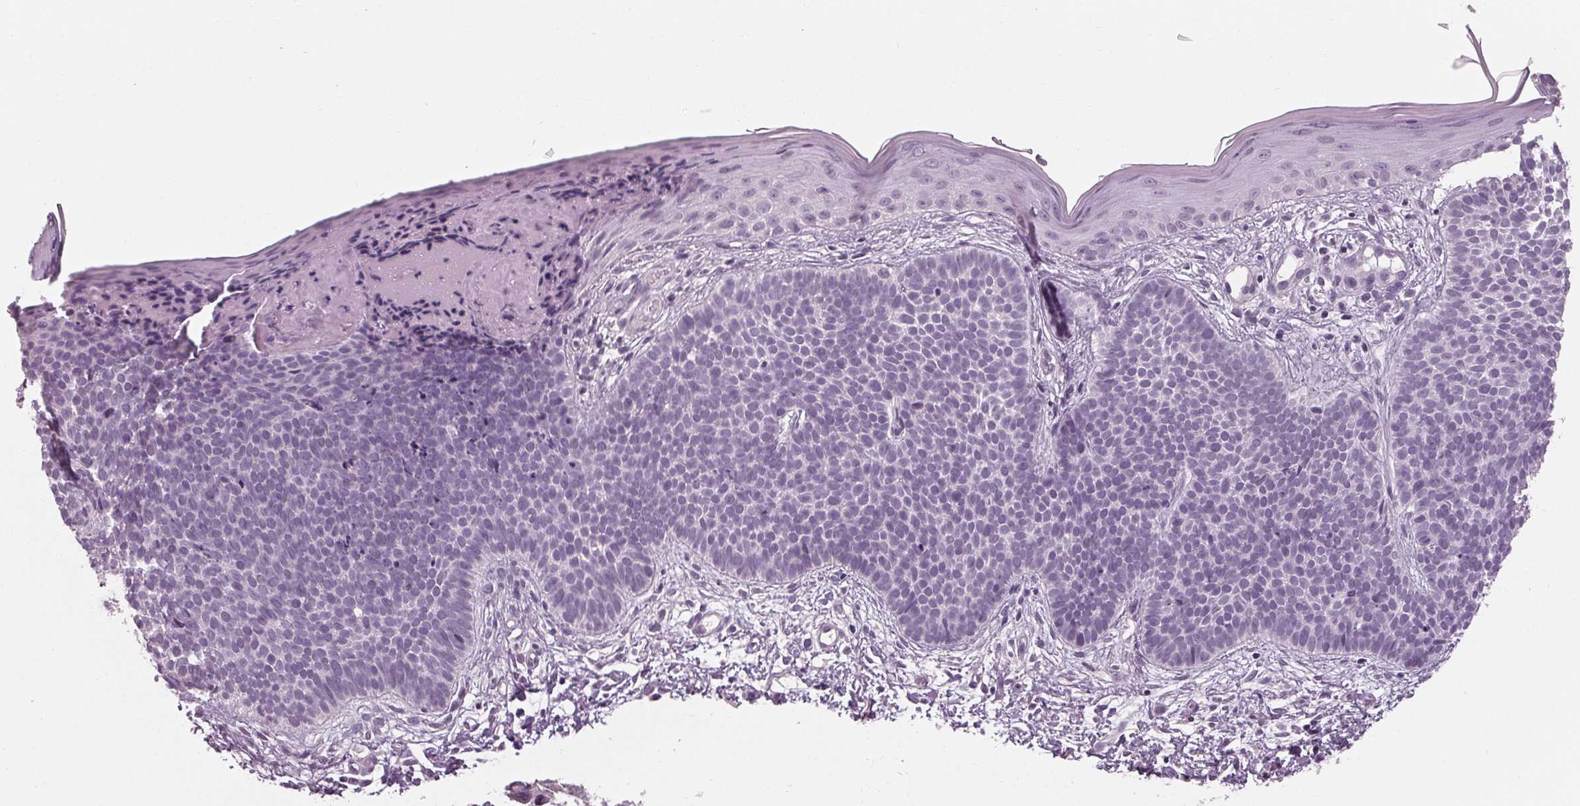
{"staining": {"intensity": "negative", "quantity": "none", "location": "none"}, "tissue": "skin cancer", "cell_type": "Tumor cells", "image_type": "cancer", "snomed": [{"axis": "morphology", "description": "Basal cell carcinoma"}, {"axis": "topography", "description": "Skin"}], "caption": "Immunohistochemistry (IHC) image of skin basal cell carcinoma stained for a protein (brown), which shows no positivity in tumor cells. The staining was performed using DAB (3,3'-diaminobenzidine) to visualize the protein expression in brown, while the nuclei were stained in blue with hematoxylin (Magnification: 20x).", "gene": "TNNC2", "patient": {"sex": "female", "age": 70}}